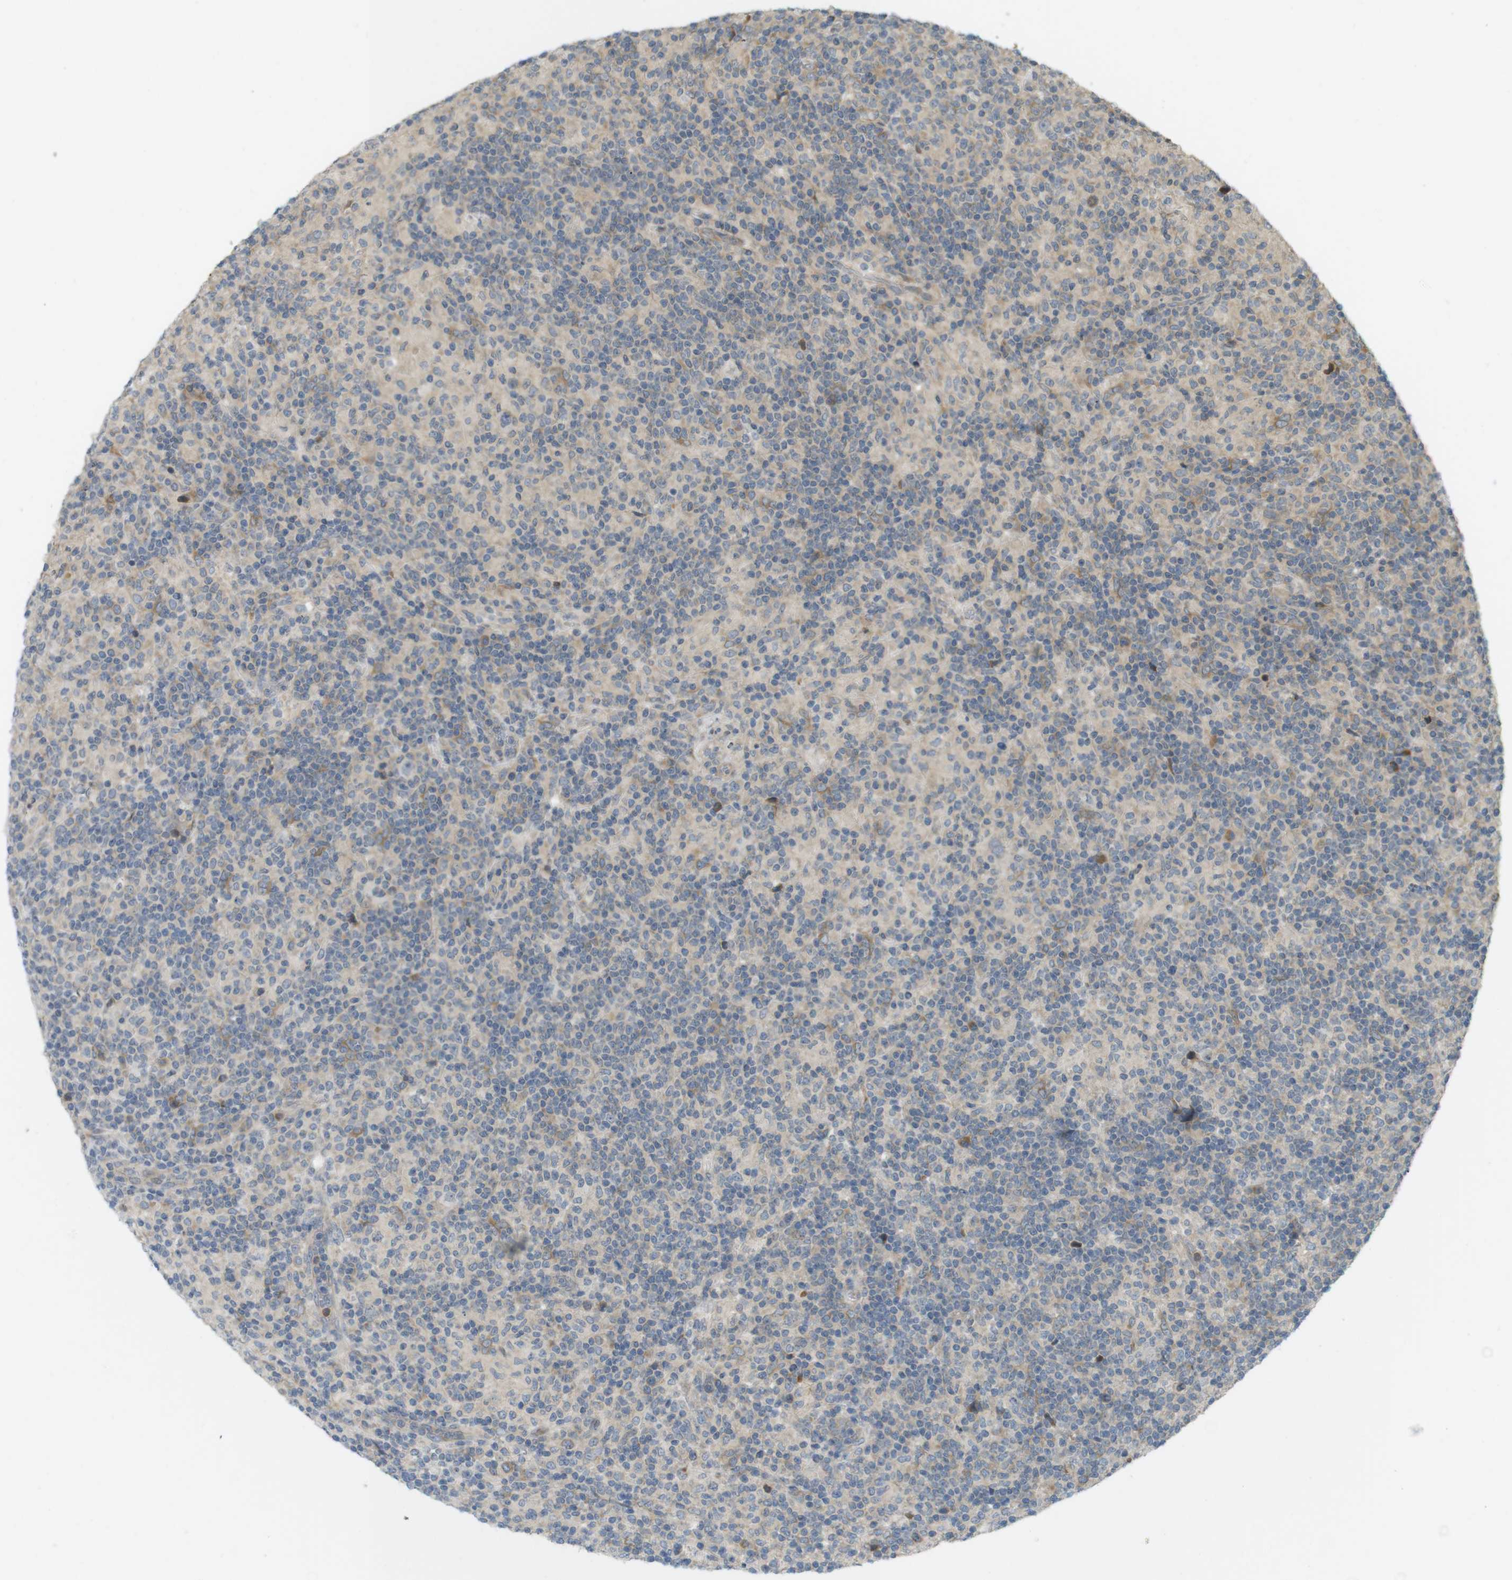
{"staining": {"intensity": "negative", "quantity": "none", "location": "none"}, "tissue": "lymphoma", "cell_type": "Tumor cells", "image_type": "cancer", "snomed": [{"axis": "morphology", "description": "Hodgkin's disease, NOS"}, {"axis": "topography", "description": "Lymph node"}], "caption": "An IHC image of Hodgkin's disease is shown. There is no staining in tumor cells of Hodgkin's disease.", "gene": "CLRN3", "patient": {"sex": "male", "age": 70}}